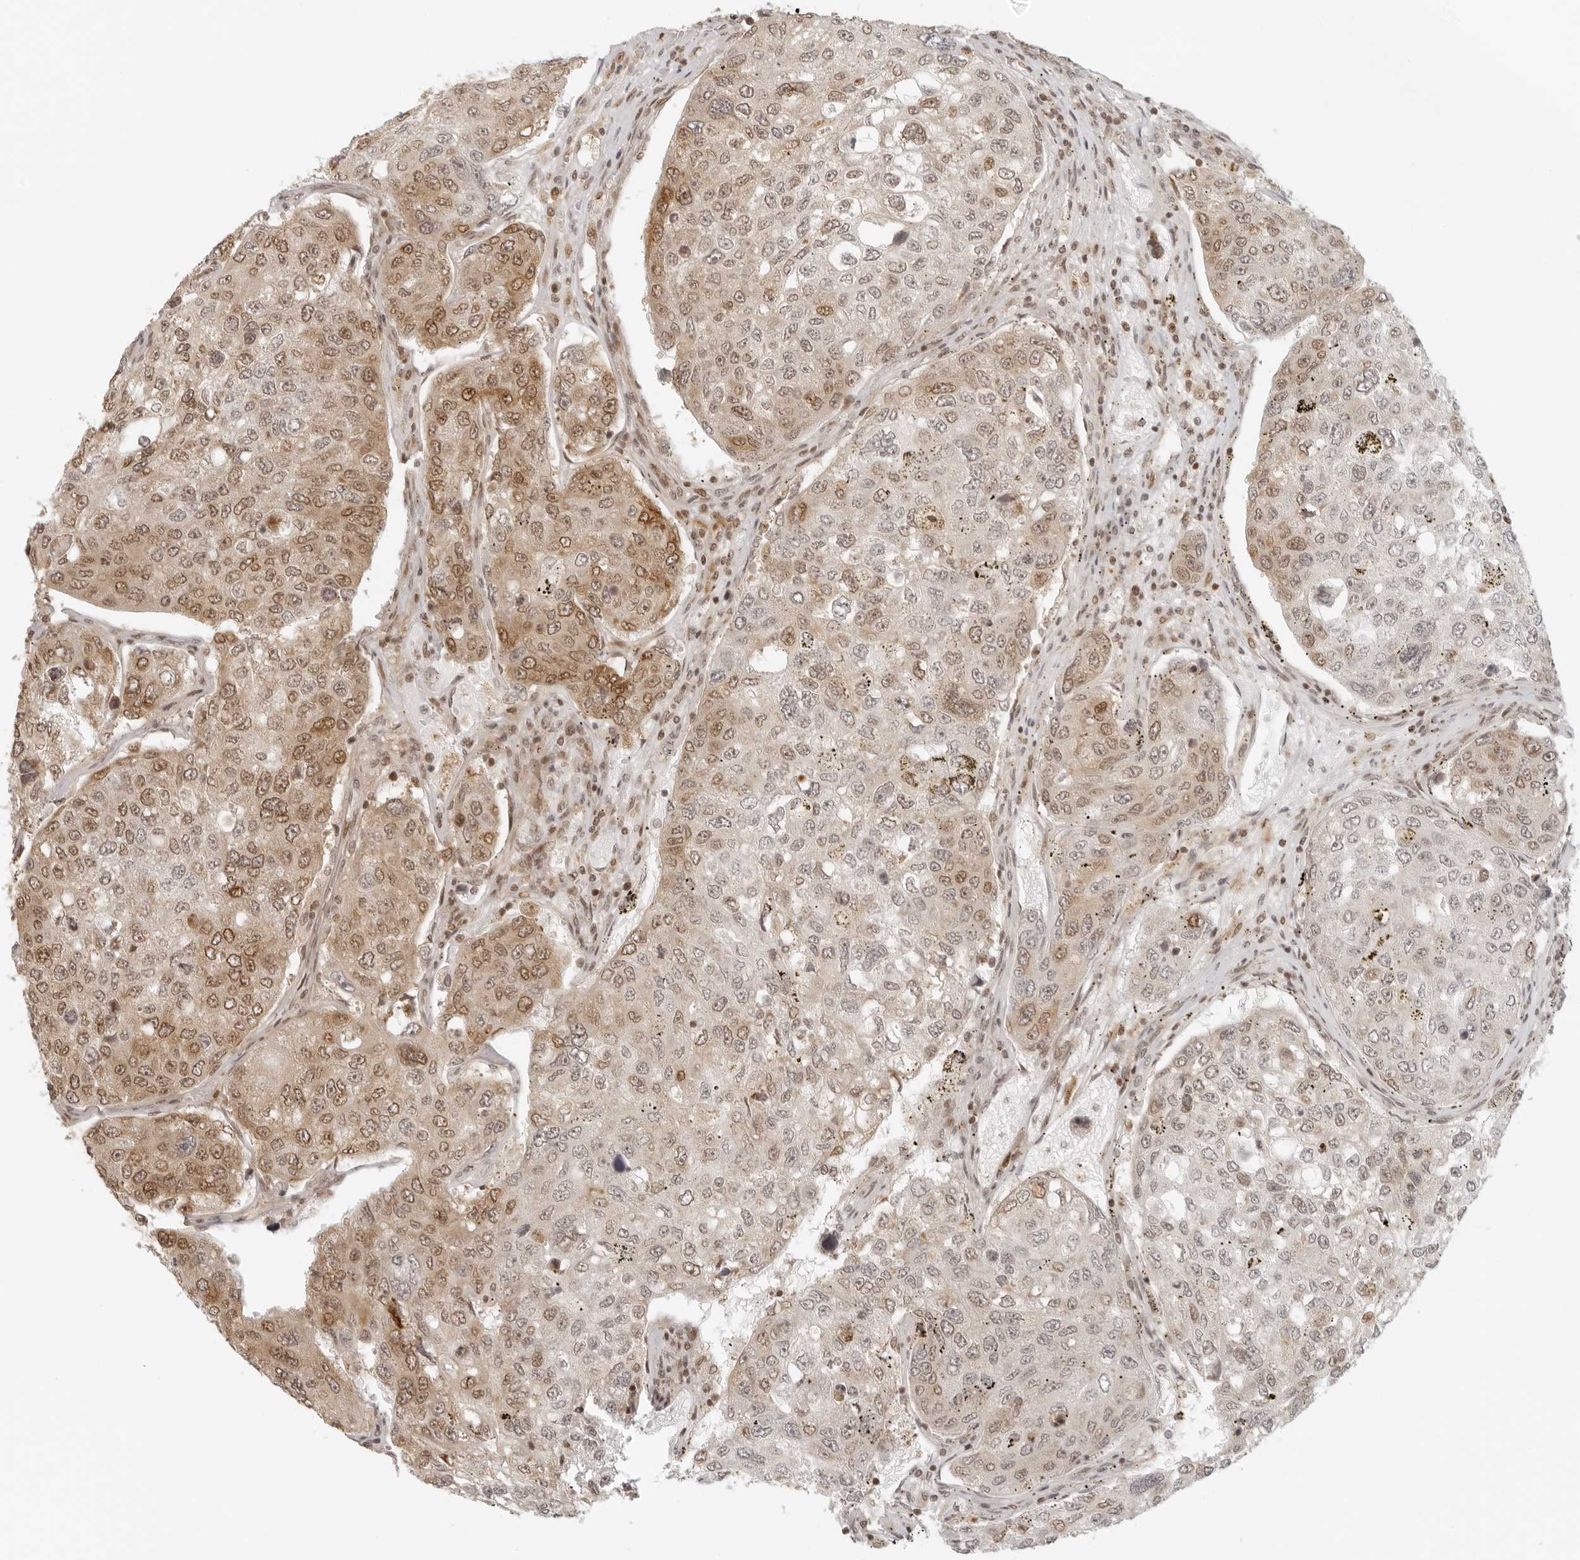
{"staining": {"intensity": "moderate", "quantity": ">75%", "location": "nuclear"}, "tissue": "urothelial cancer", "cell_type": "Tumor cells", "image_type": "cancer", "snomed": [{"axis": "morphology", "description": "Urothelial carcinoma, High grade"}, {"axis": "topography", "description": "Lymph node"}, {"axis": "topography", "description": "Urinary bladder"}], "caption": "Urothelial cancer was stained to show a protein in brown. There is medium levels of moderate nuclear staining in about >75% of tumor cells.", "gene": "ZNF407", "patient": {"sex": "male", "age": 51}}